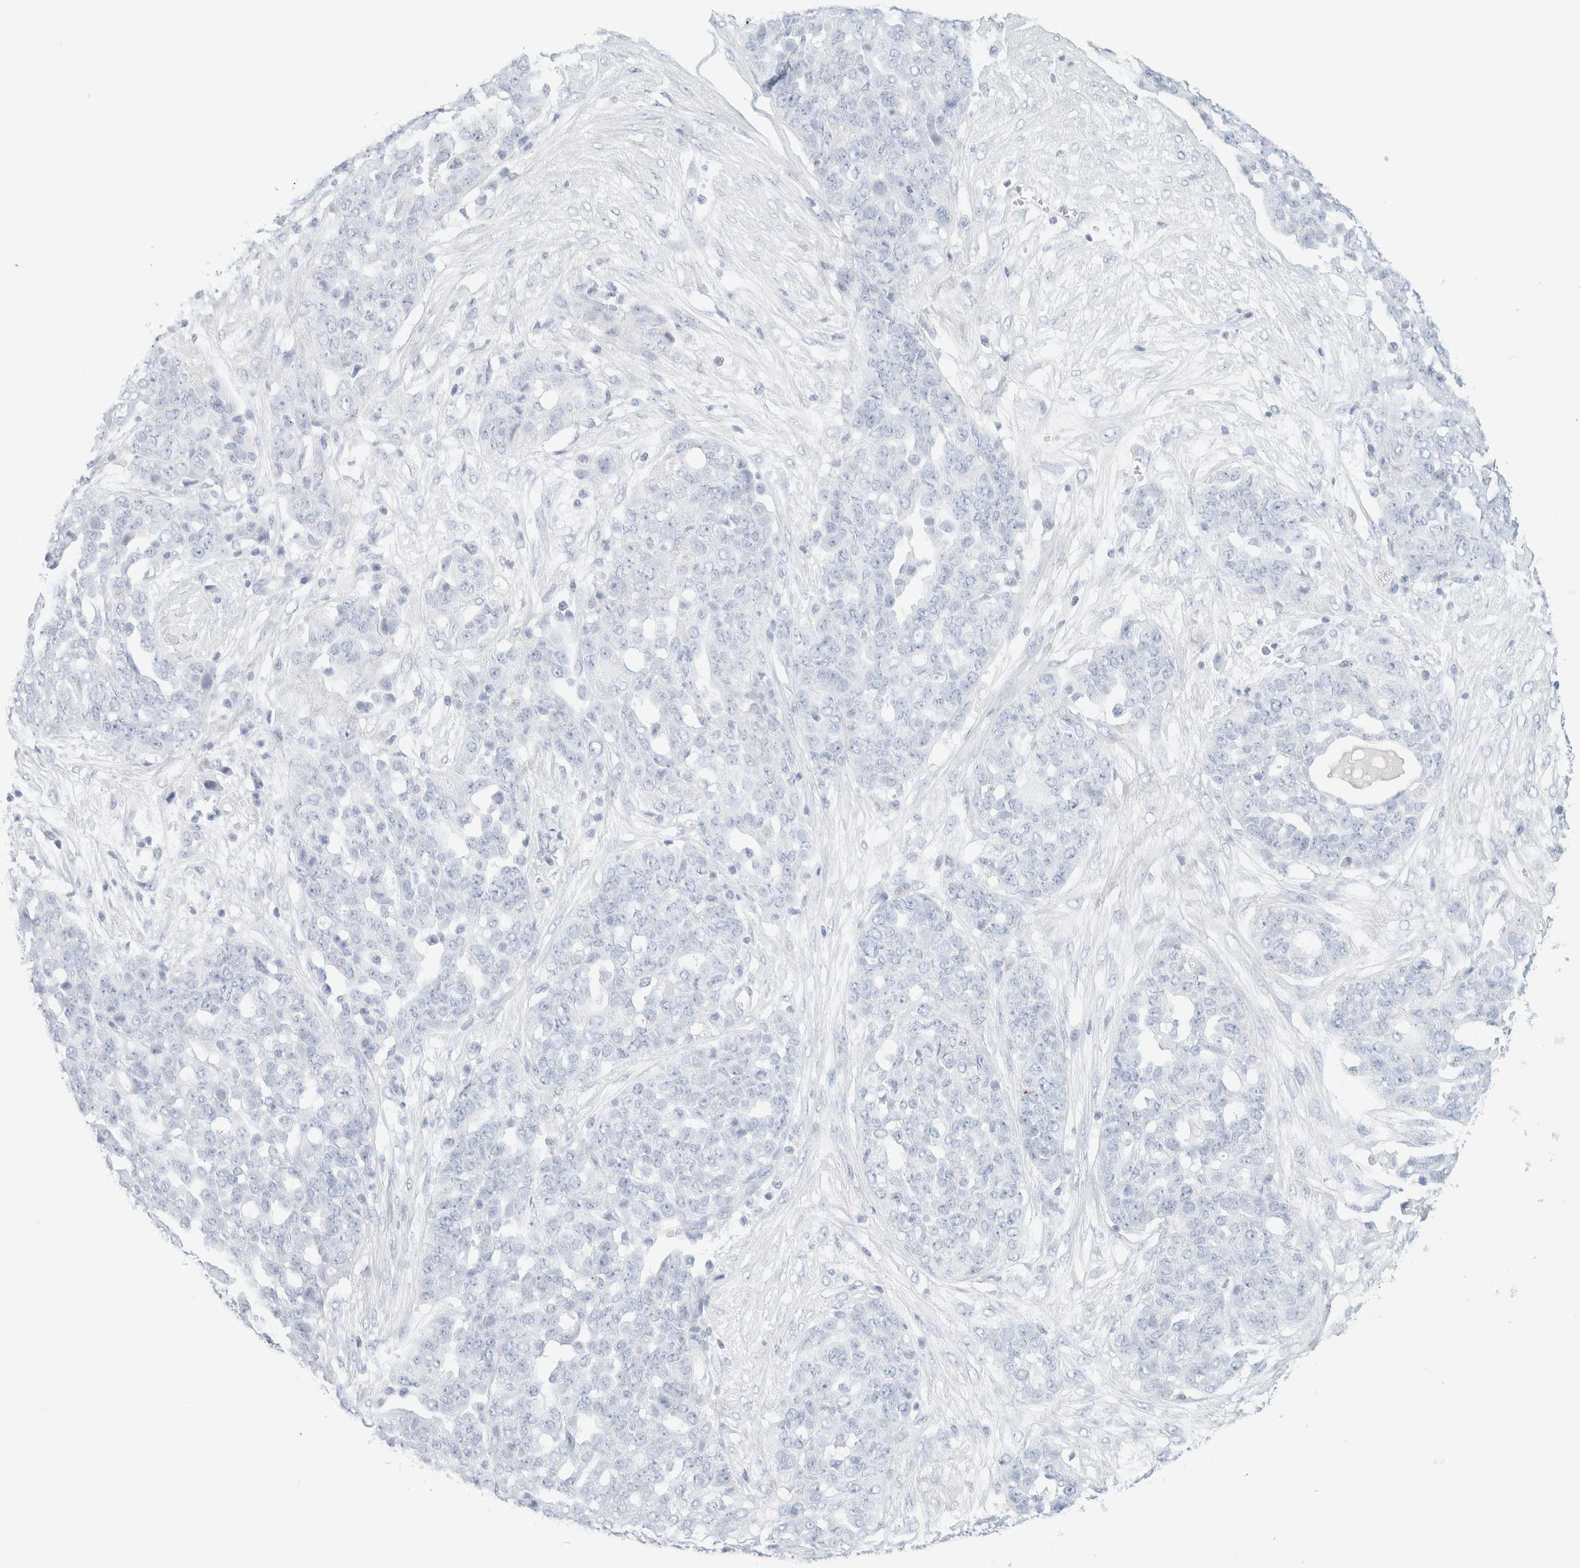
{"staining": {"intensity": "negative", "quantity": "none", "location": "none"}, "tissue": "ovarian cancer", "cell_type": "Tumor cells", "image_type": "cancer", "snomed": [{"axis": "morphology", "description": "Cystadenocarcinoma, serous, NOS"}, {"axis": "topography", "description": "Soft tissue"}, {"axis": "topography", "description": "Ovary"}], "caption": "This histopathology image is of ovarian serous cystadenocarcinoma stained with IHC to label a protein in brown with the nuclei are counter-stained blue. There is no expression in tumor cells.", "gene": "HEXD", "patient": {"sex": "female", "age": 57}}